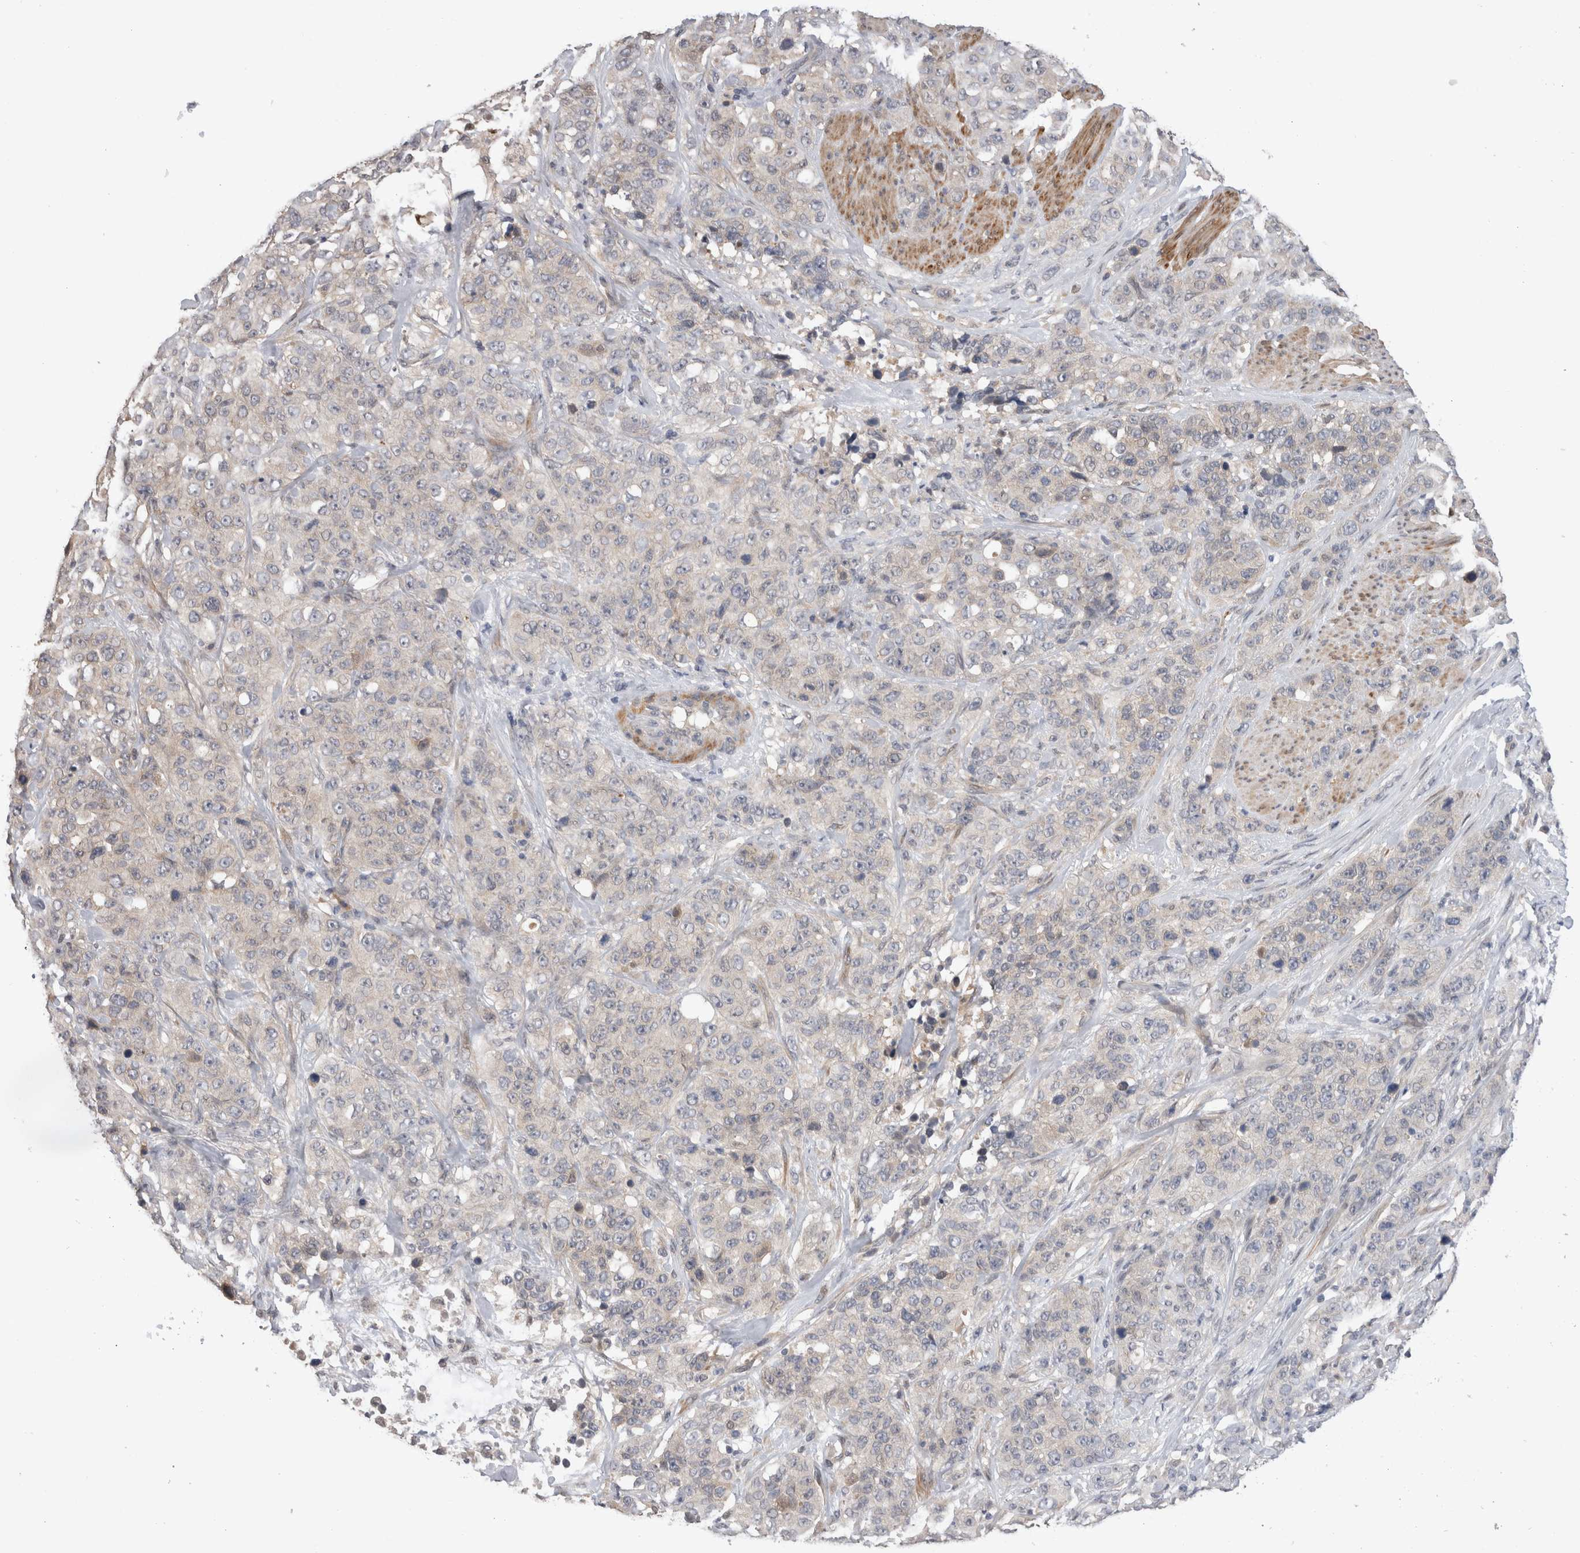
{"staining": {"intensity": "negative", "quantity": "none", "location": "none"}, "tissue": "stomach cancer", "cell_type": "Tumor cells", "image_type": "cancer", "snomed": [{"axis": "morphology", "description": "Adenocarcinoma, NOS"}, {"axis": "topography", "description": "Stomach"}], "caption": "Photomicrograph shows no significant protein expression in tumor cells of stomach adenocarcinoma.", "gene": "CRYBG1", "patient": {"sex": "male", "age": 48}}